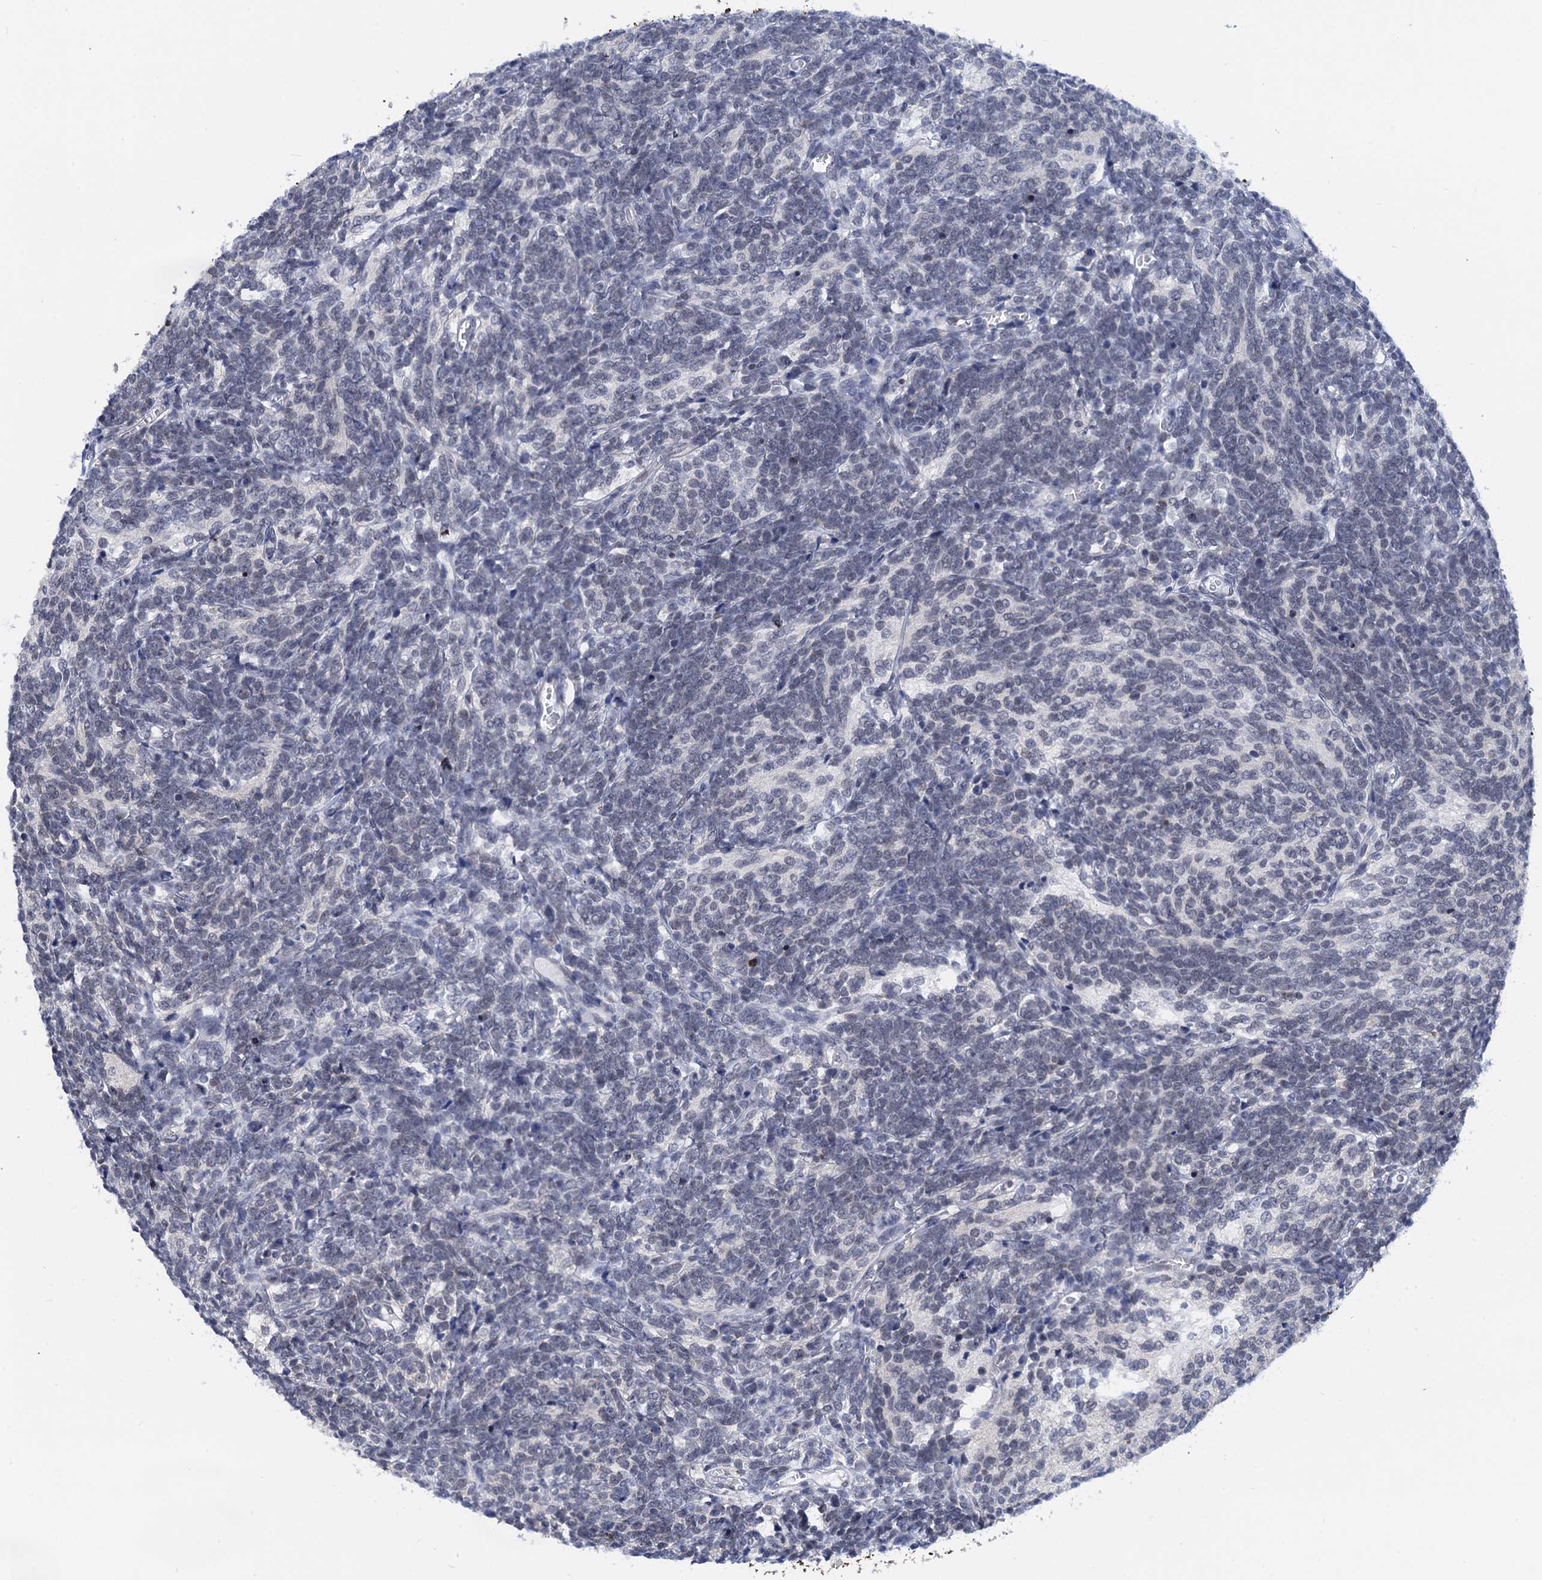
{"staining": {"intensity": "negative", "quantity": "none", "location": "none"}, "tissue": "glioma", "cell_type": "Tumor cells", "image_type": "cancer", "snomed": [{"axis": "morphology", "description": "Glioma, malignant, Low grade"}, {"axis": "topography", "description": "Brain"}], "caption": "Tumor cells show no significant protein positivity in glioma.", "gene": "C16orf87", "patient": {"sex": "female", "age": 1}}